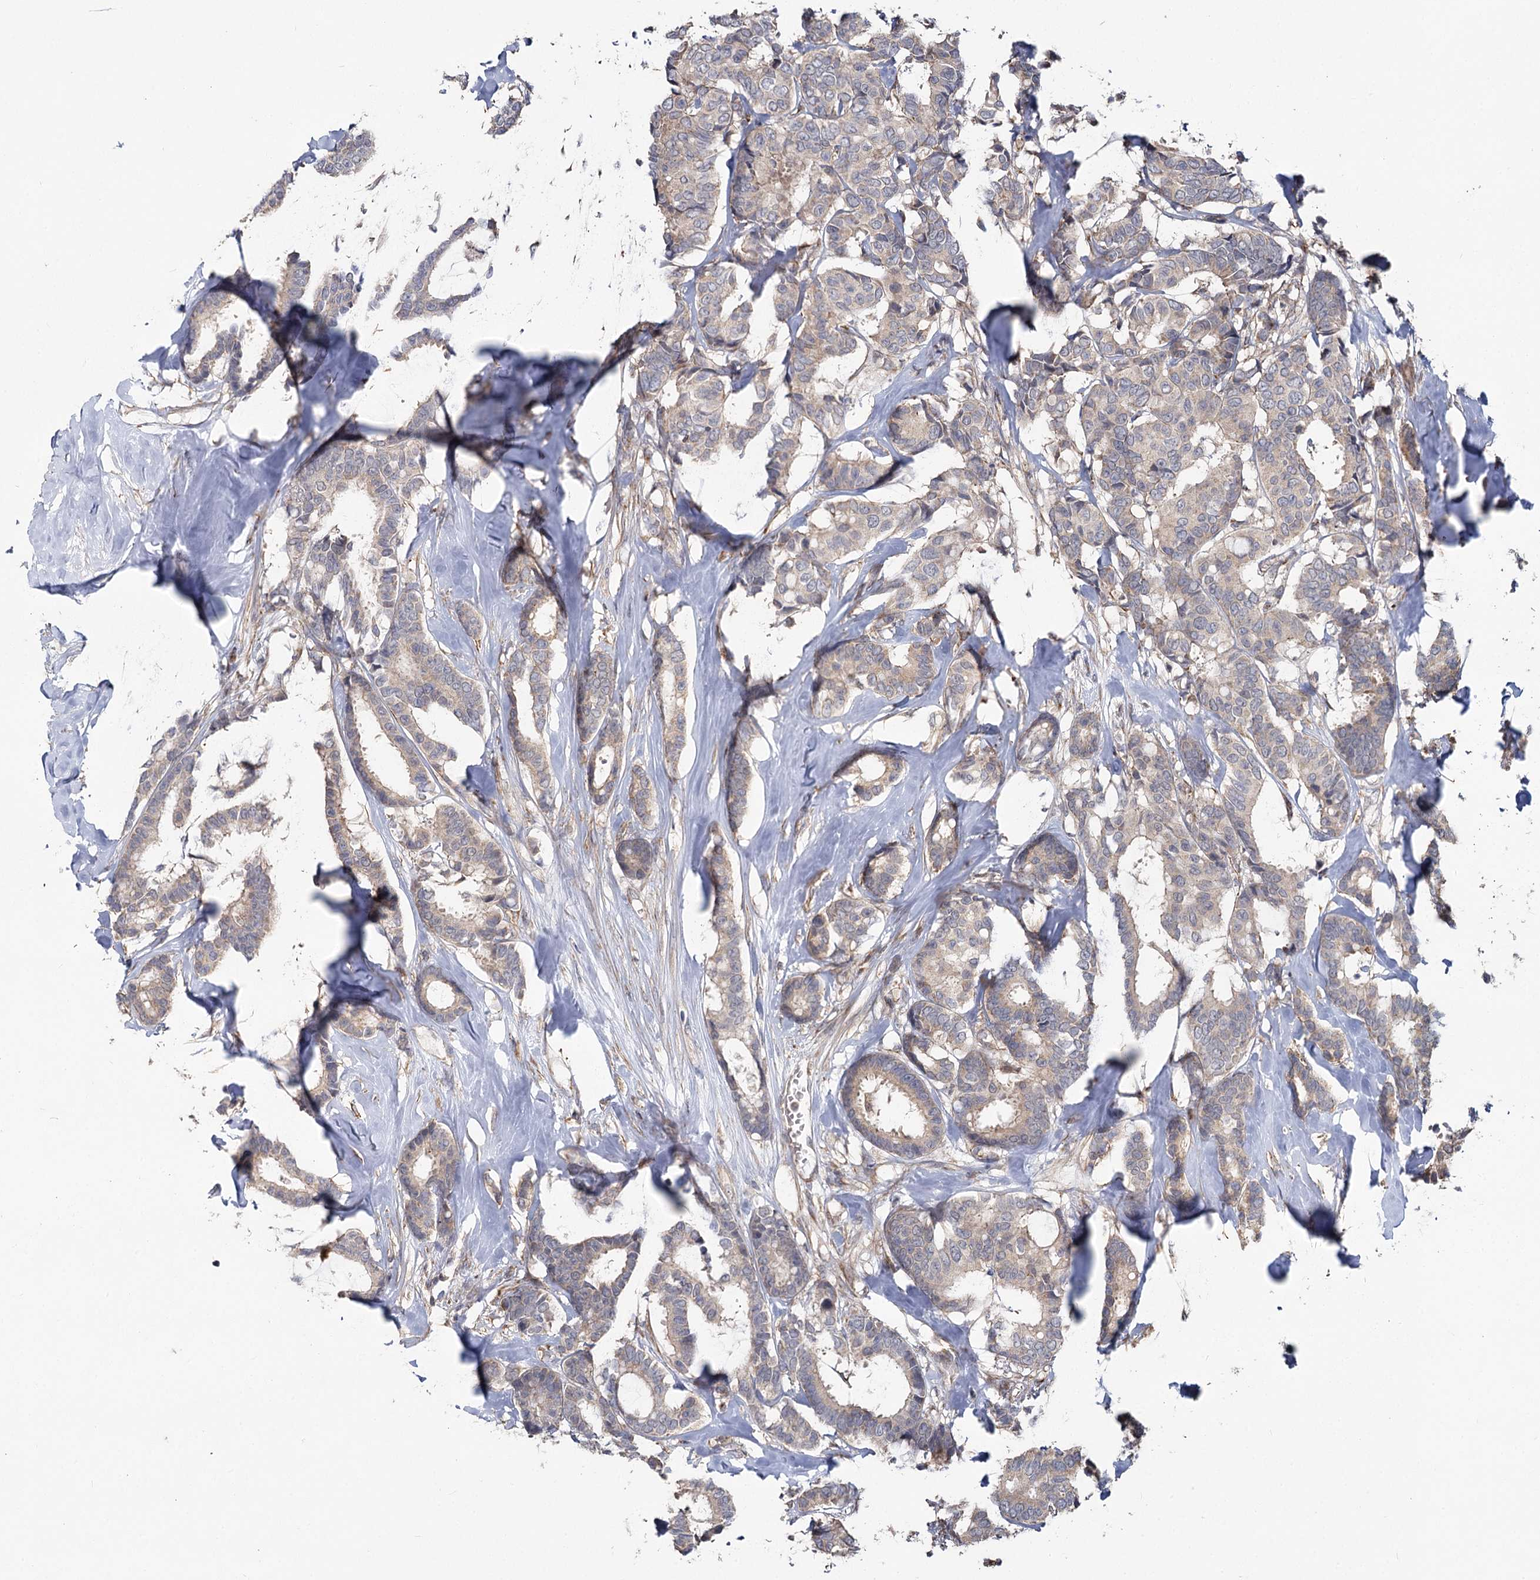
{"staining": {"intensity": "negative", "quantity": "none", "location": "none"}, "tissue": "breast cancer", "cell_type": "Tumor cells", "image_type": "cancer", "snomed": [{"axis": "morphology", "description": "Duct carcinoma"}, {"axis": "topography", "description": "Breast"}], "caption": "The micrograph demonstrates no significant staining in tumor cells of infiltrating ductal carcinoma (breast). (DAB (3,3'-diaminobenzidine) immunohistochemistry, high magnification).", "gene": "TBC1D9B", "patient": {"sex": "female", "age": 87}}